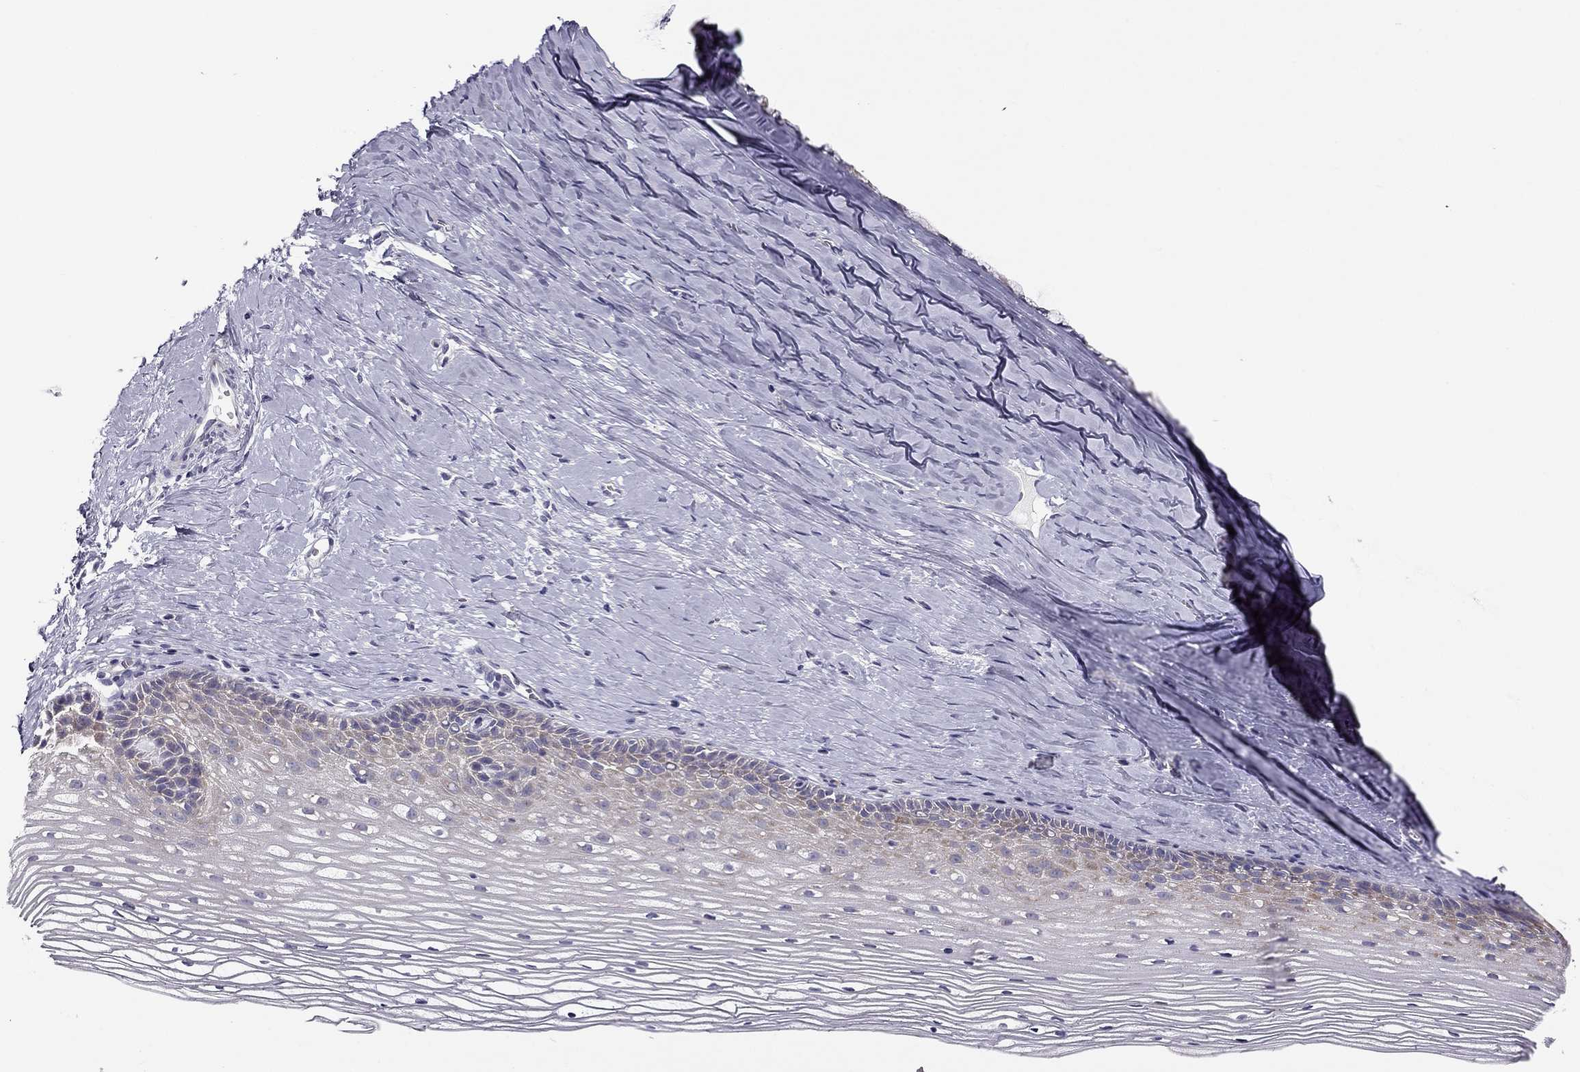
{"staining": {"intensity": "negative", "quantity": "none", "location": "none"}, "tissue": "cervix", "cell_type": "Glandular cells", "image_type": "normal", "snomed": [{"axis": "morphology", "description": "Normal tissue, NOS"}, {"axis": "topography", "description": "Cervix"}], "caption": "Benign cervix was stained to show a protein in brown. There is no significant expression in glandular cells. (DAB (3,3'-diaminobenzidine) IHC, high magnification).", "gene": "CNR1", "patient": {"sex": "female", "age": 40}}